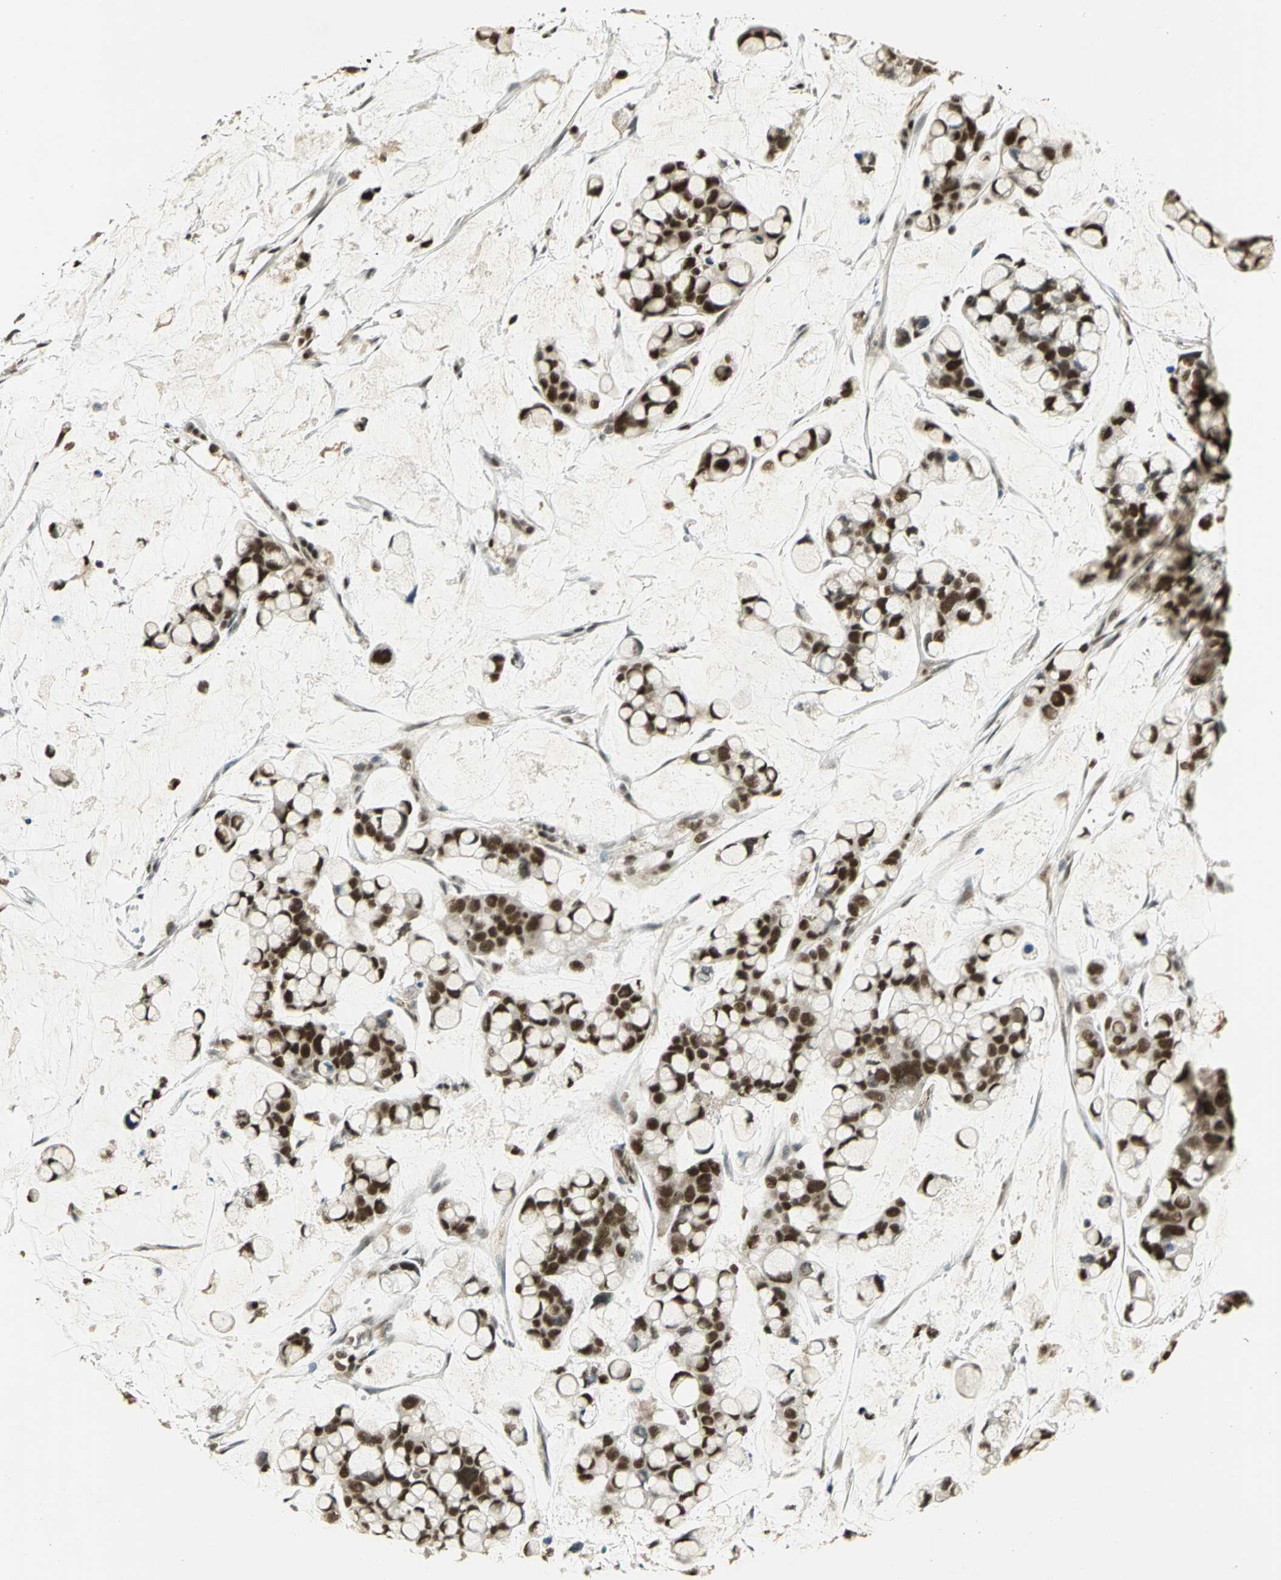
{"staining": {"intensity": "strong", "quantity": ">75%", "location": "nuclear"}, "tissue": "stomach cancer", "cell_type": "Tumor cells", "image_type": "cancer", "snomed": [{"axis": "morphology", "description": "Adenocarcinoma, NOS"}, {"axis": "topography", "description": "Stomach, lower"}], "caption": "Stomach adenocarcinoma stained with a protein marker reveals strong staining in tumor cells.", "gene": "ELF1", "patient": {"sex": "male", "age": 84}}